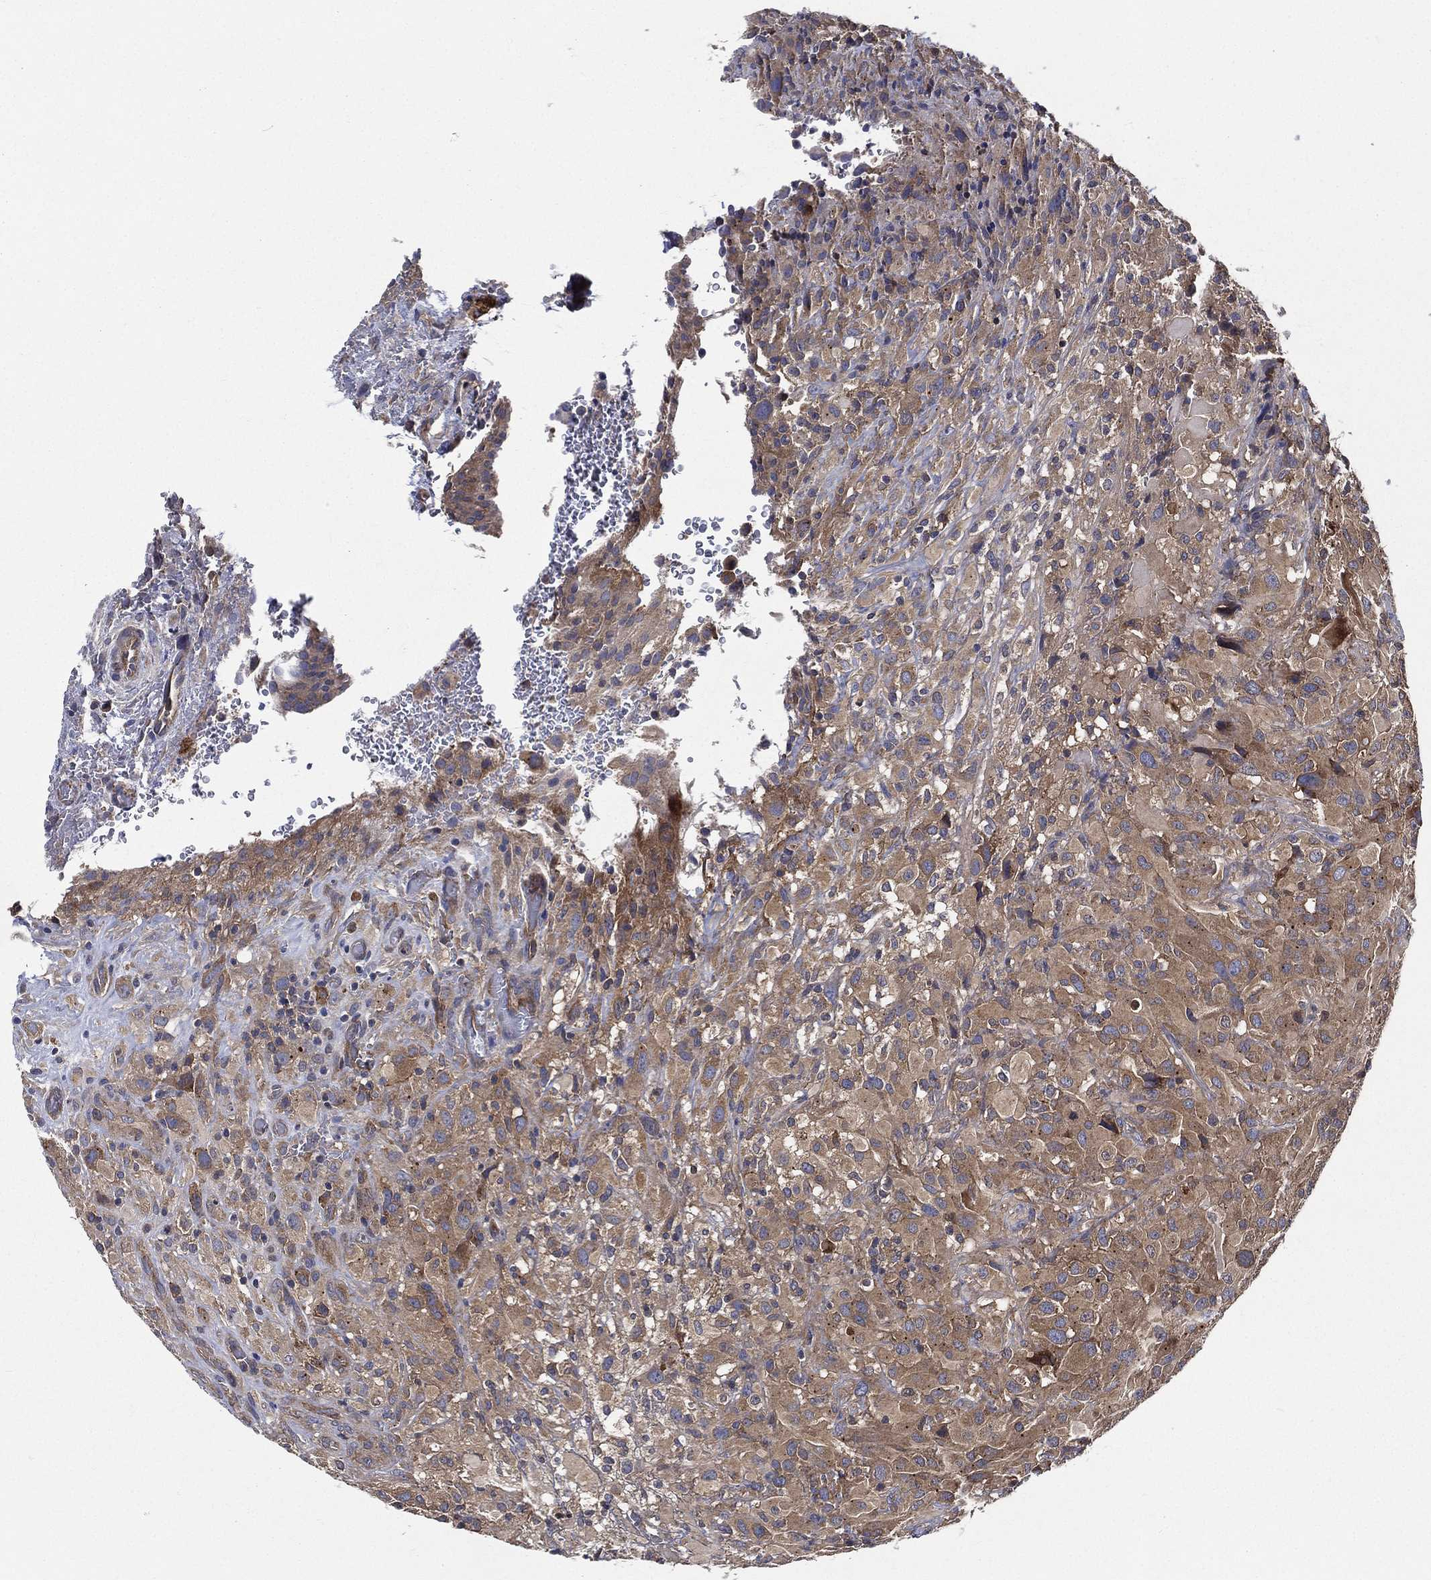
{"staining": {"intensity": "moderate", "quantity": "25%-75%", "location": "cytoplasmic/membranous"}, "tissue": "glioma", "cell_type": "Tumor cells", "image_type": "cancer", "snomed": [{"axis": "morphology", "description": "Glioma, malignant, High grade"}, {"axis": "topography", "description": "Cerebral cortex"}], "caption": "Glioma was stained to show a protein in brown. There is medium levels of moderate cytoplasmic/membranous staining in about 25%-75% of tumor cells.", "gene": "SMPD3", "patient": {"sex": "male", "age": 35}}